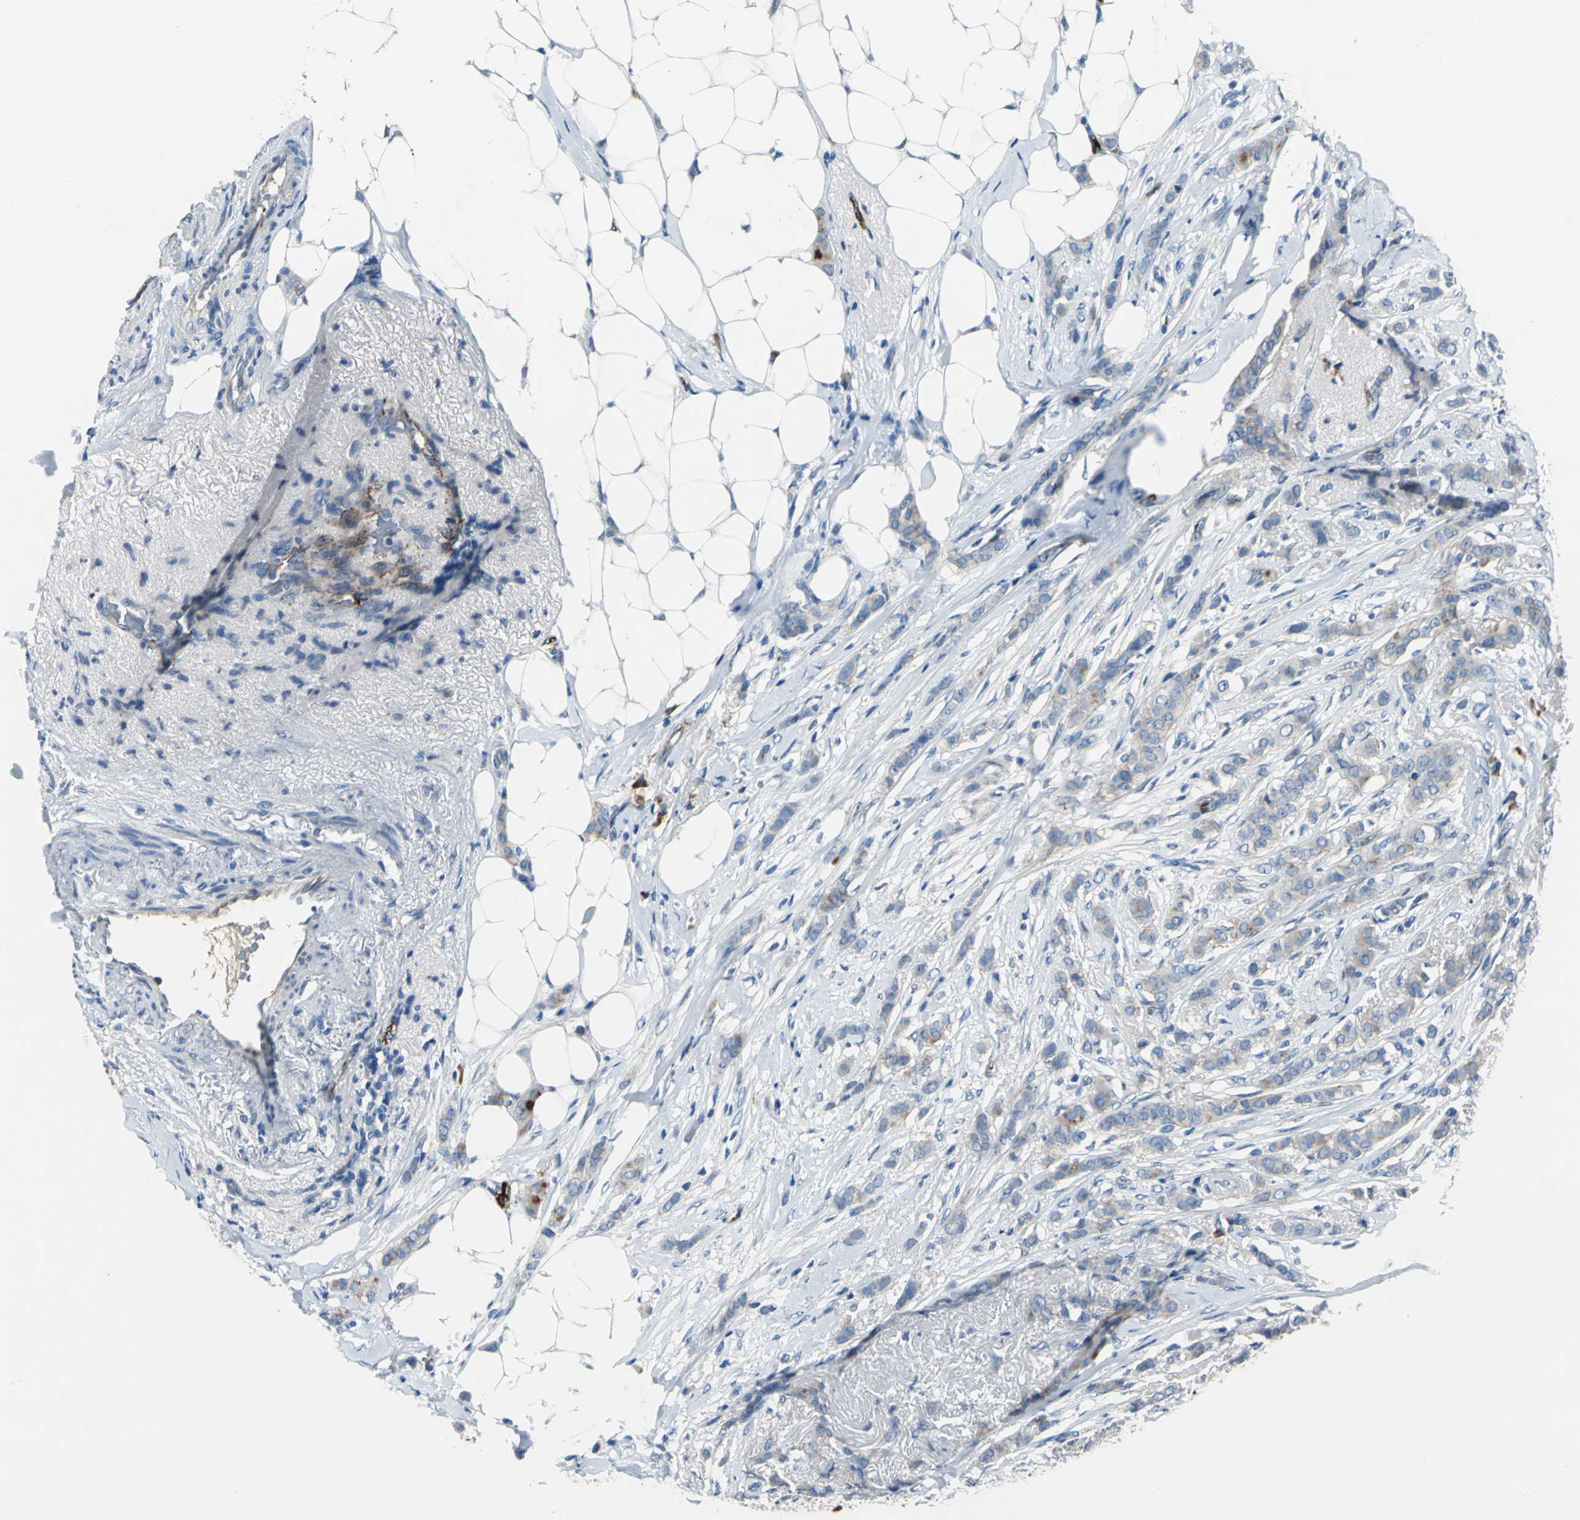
{"staining": {"intensity": "moderate", "quantity": ">75%", "location": "cytoplasmic/membranous"}, "tissue": "breast cancer", "cell_type": "Tumor cells", "image_type": "cancer", "snomed": [{"axis": "morphology", "description": "Lobular carcinoma"}, {"axis": "topography", "description": "Breast"}], "caption": "Protein expression analysis of lobular carcinoma (breast) displays moderate cytoplasmic/membranous positivity in about >75% of tumor cells.", "gene": "SELP", "patient": {"sex": "female", "age": 55}}